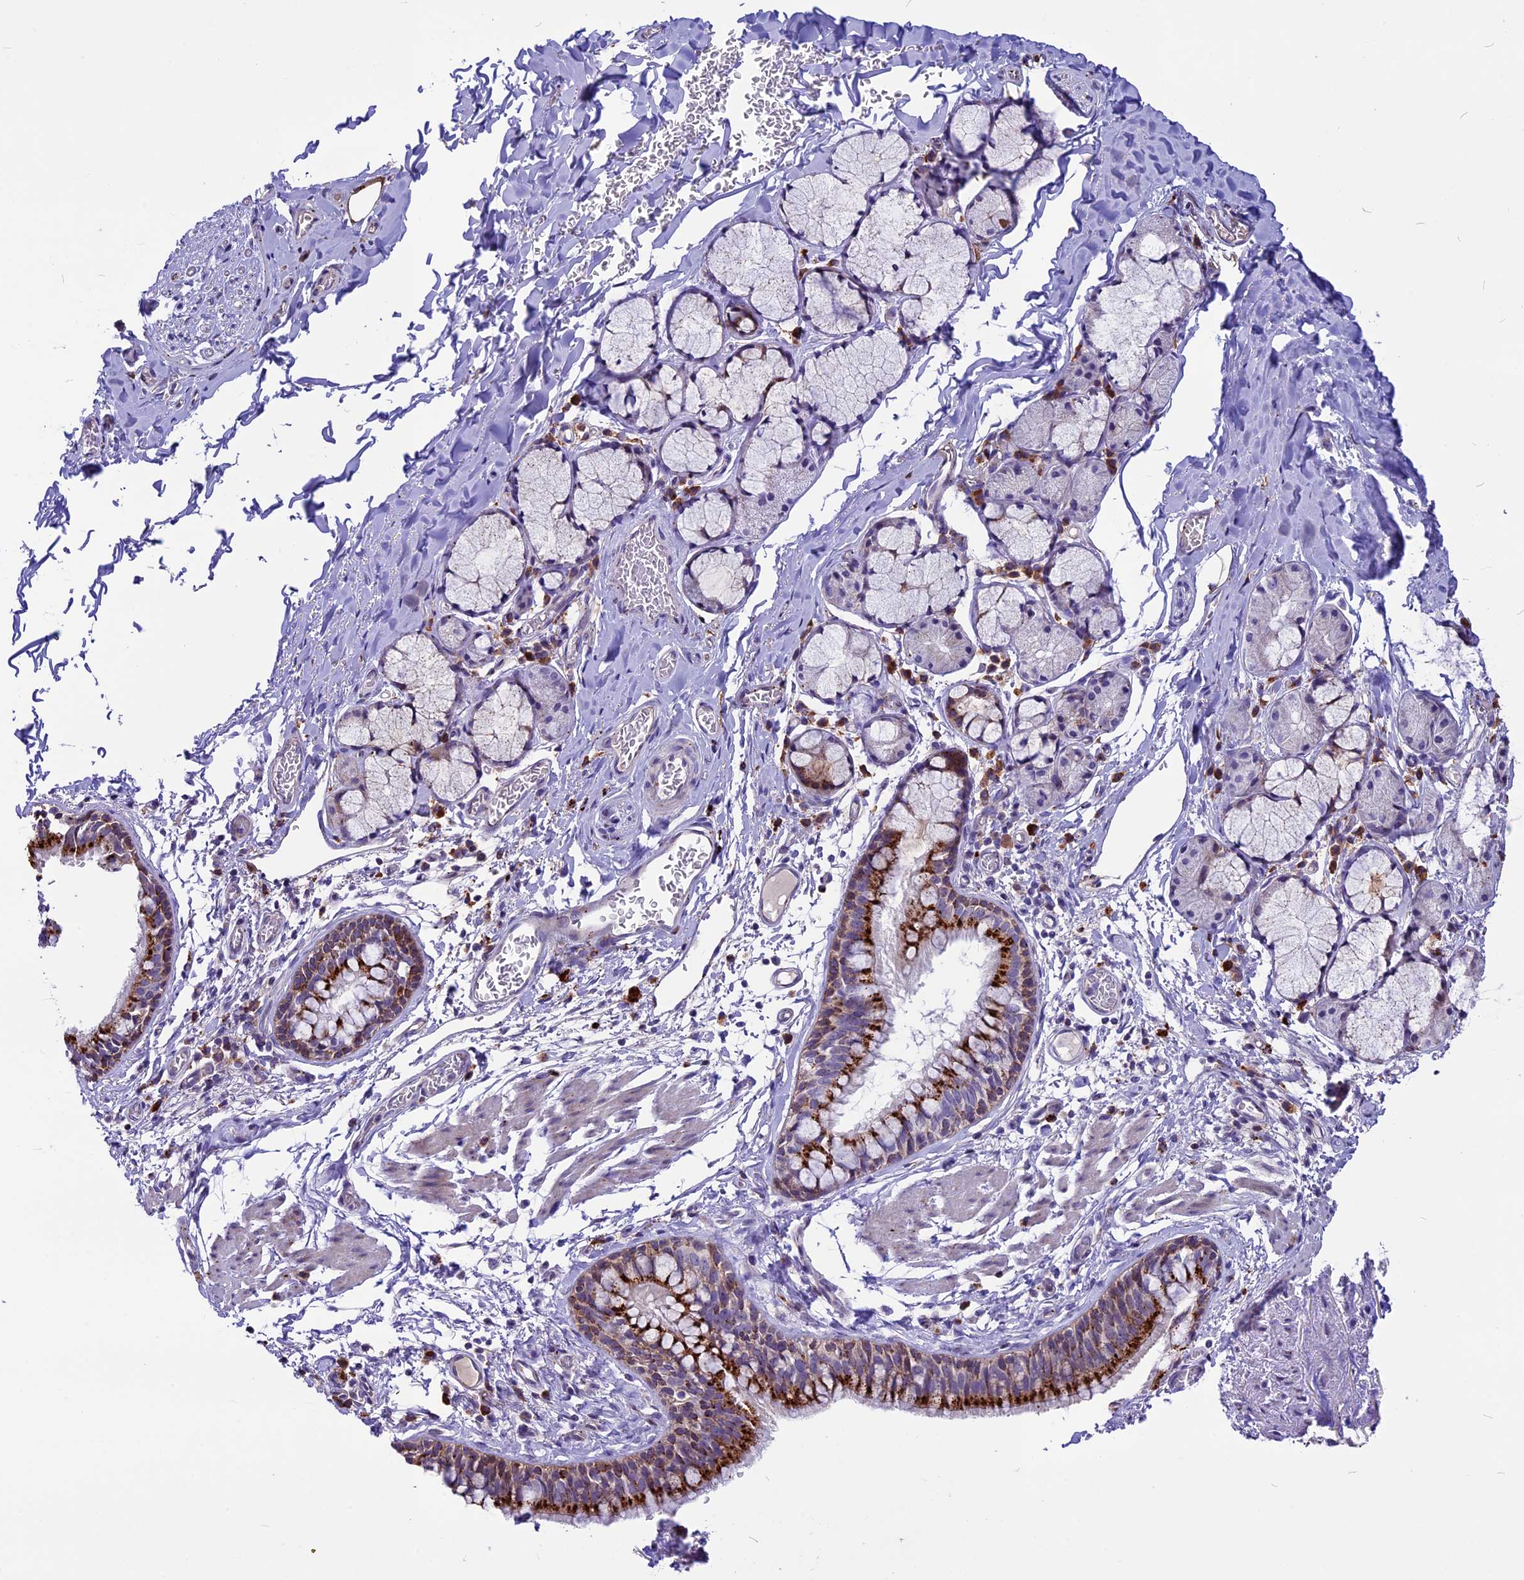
{"staining": {"intensity": "strong", "quantity": ">75%", "location": "cytoplasmic/membranous"}, "tissue": "bronchus", "cell_type": "Respiratory epithelial cells", "image_type": "normal", "snomed": [{"axis": "morphology", "description": "Normal tissue, NOS"}, {"axis": "topography", "description": "Cartilage tissue"}, {"axis": "topography", "description": "Bronchus"}], "caption": "The image demonstrates a brown stain indicating the presence of a protein in the cytoplasmic/membranous of respiratory epithelial cells in bronchus. Nuclei are stained in blue.", "gene": "THRSP", "patient": {"sex": "female", "age": 36}}